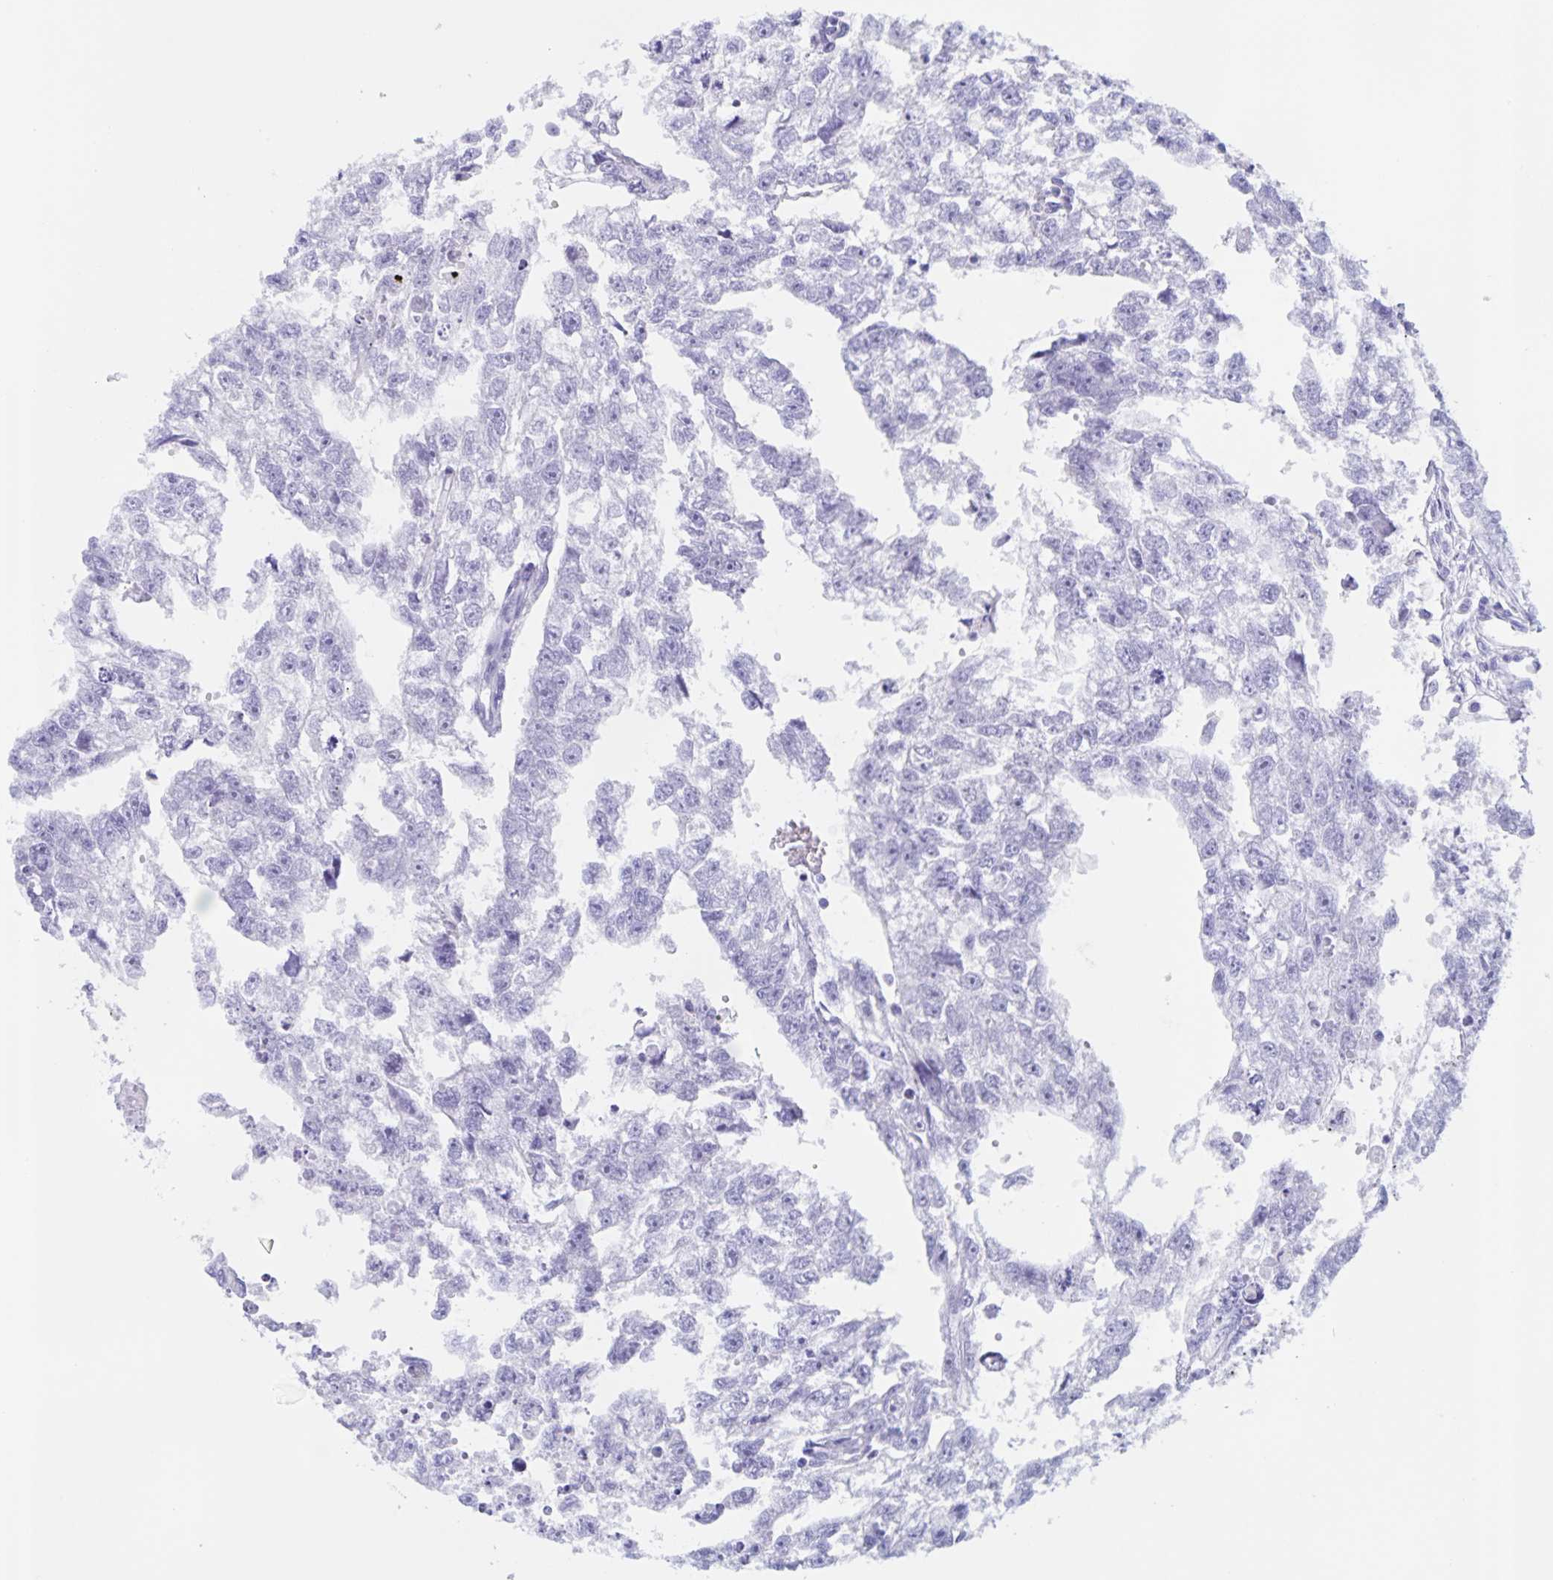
{"staining": {"intensity": "negative", "quantity": "none", "location": "none"}, "tissue": "testis cancer", "cell_type": "Tumor cells", "image_type": "cancer", "snomed": [{"axis": "morphology", "description": "Carcinoma, Embryonal, NOS"}, {"axis": "morphology", "description": "Teratoma, malignant, NOS"}, {"axis": "topography", "description": "Testis"}], "caption": "Protein analysis of testis cancer reveals no significant expression in tumor cells. Brightfield microscopy of immunohistochemistry (IHC) stained with DAB (3,3'-diaminobenzidine) (brown) and hematoxylin (blue), captured at high magnification.", "gene": "TGIF2LX", "patient": {"sex": "male", "age": 44}}